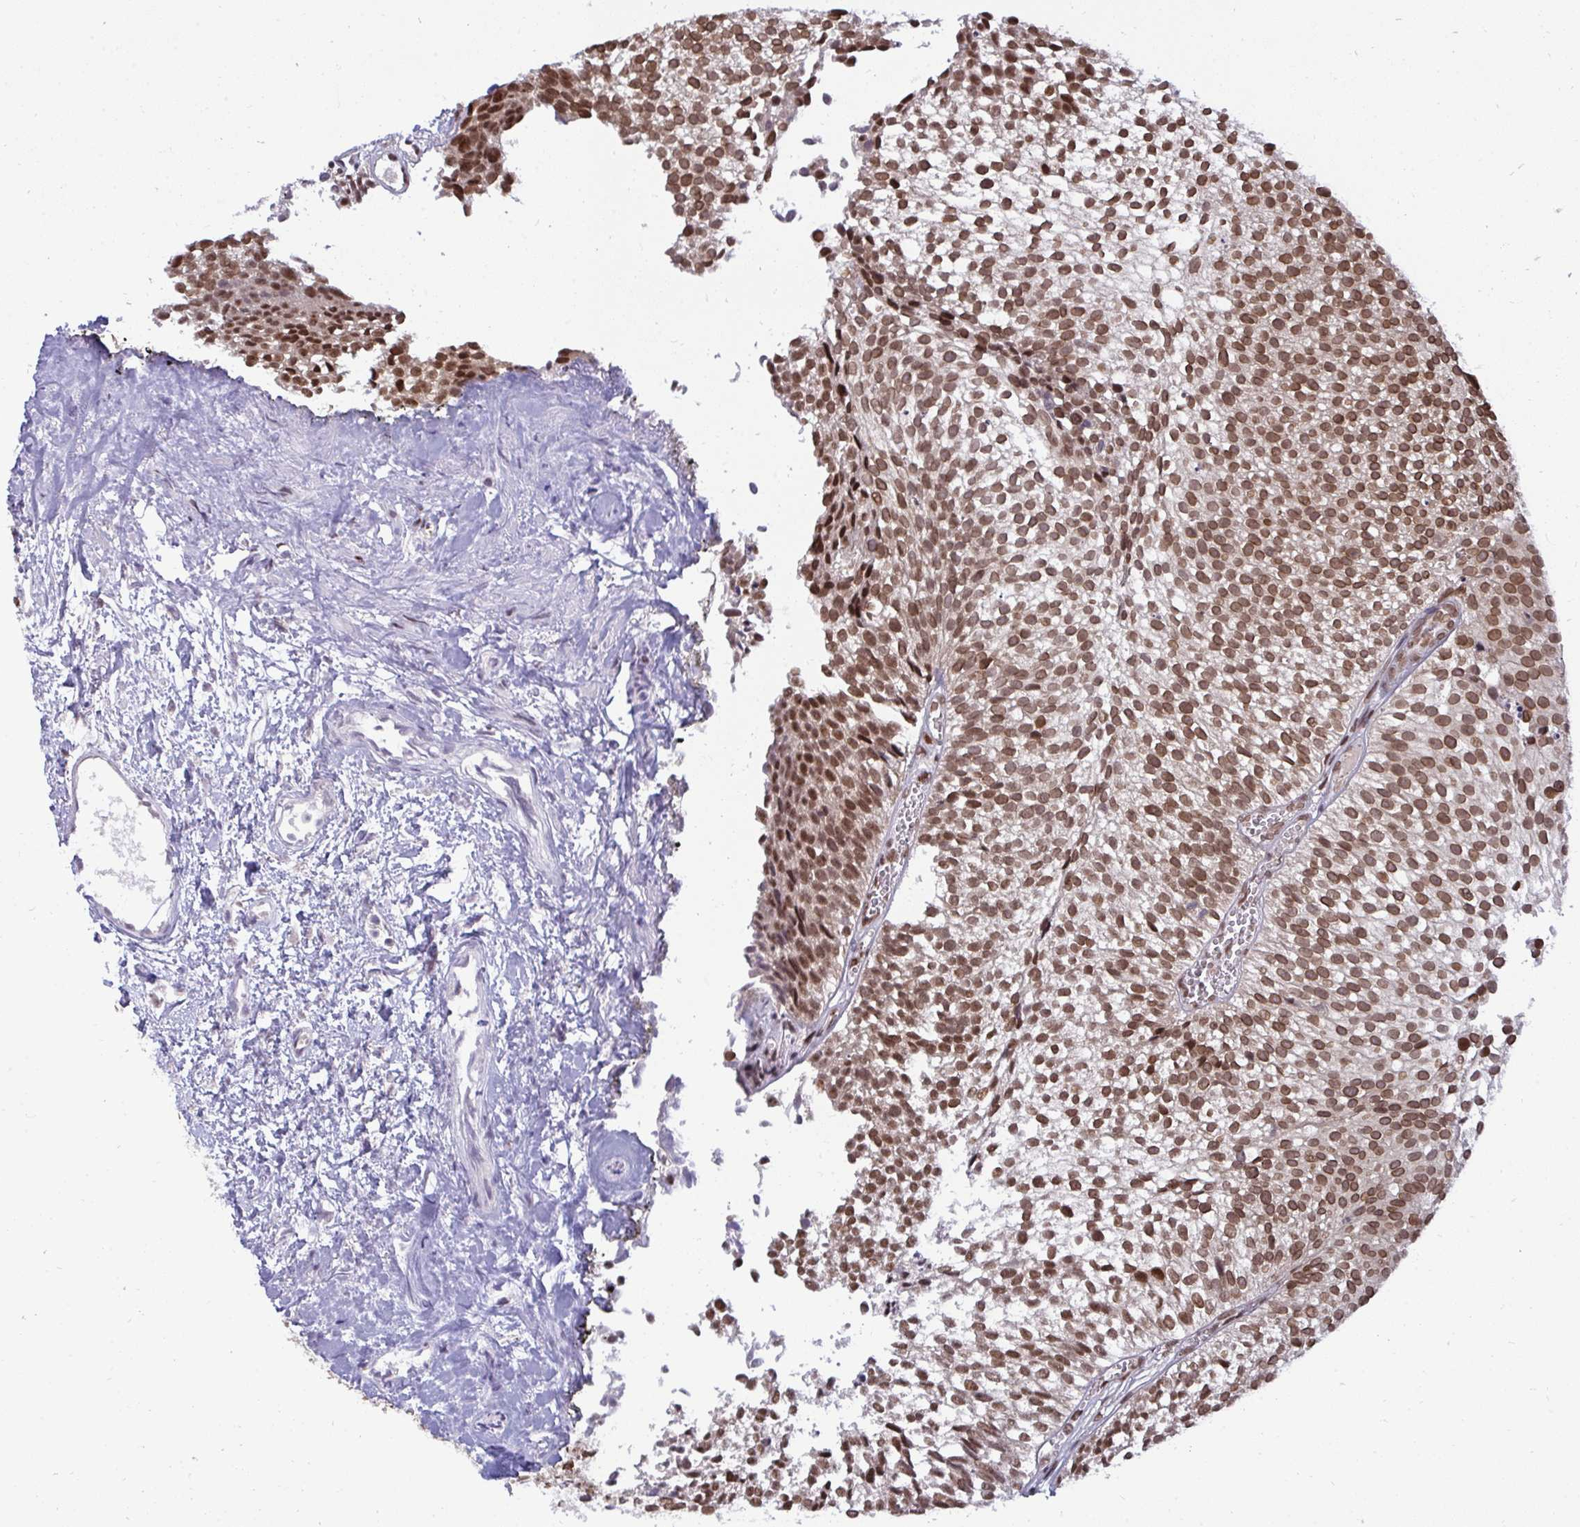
{"staining": {"intensity": "moderate", "quantity": ">75%", "location": "cytoplasmic/membranous,nuclear"}, "tissue": "urothelial cancer", "cell_type": "Tumor cells", "image_type": "cancer", "snomed": [{"axis": "morphology", "description": "Urothelial carcinoma, Low grade"}, {"axis": "topography", "description": "Urinary bladder"}], "caption": "Low-grade urothelial carcinoma was stained to show a protein in brown. There is medium levels of moderate cytoplasmic/membranous and nuclear staining in about >75% of tumor cells.", "gene": "JPT1", "patient": {"sex": "male", "age": 91}}